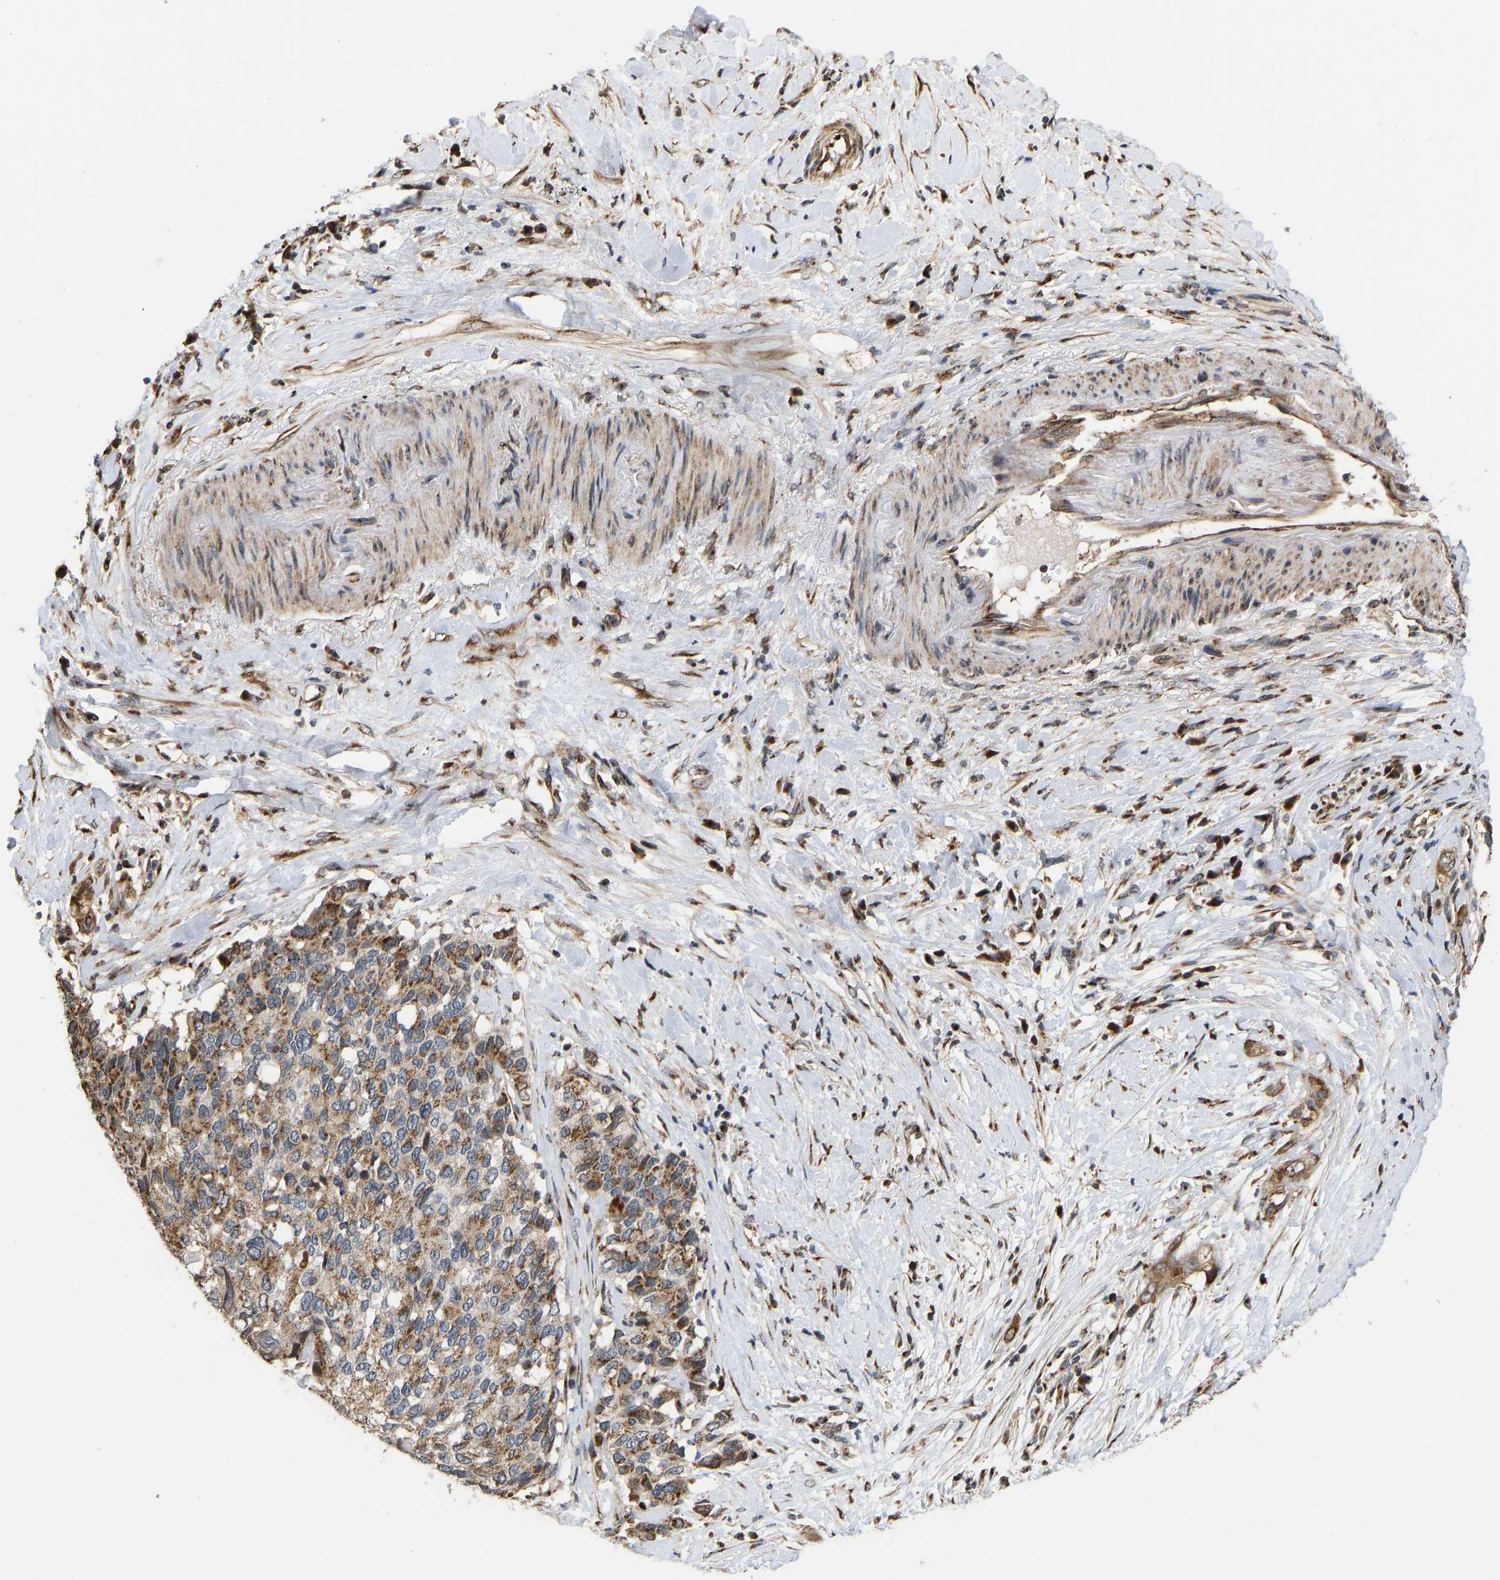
{"staining": {"intensity": "strong", "quantity": ">75%", "location": "cytoplasmic/membranous"}, "tissue": "pancreatic cancer", "cell_type": "Tumor cells", "image_type": "cancer", "snomed": [{"axis": "morphology", "description": "Adenocarcinoma, NOS"}, {"axis": "topography", "description": "Pancreas"}], "caption": "Immunohistochemistry (DAB (3,3'-diaminobenzidine)) staining of pancreatic cancer exhibits strong cytoplasmic/membranous protein positivity in about >75% of tumor cells.", "gene": "YIPF4", "patient": {"sex": "female", "age": 56}}